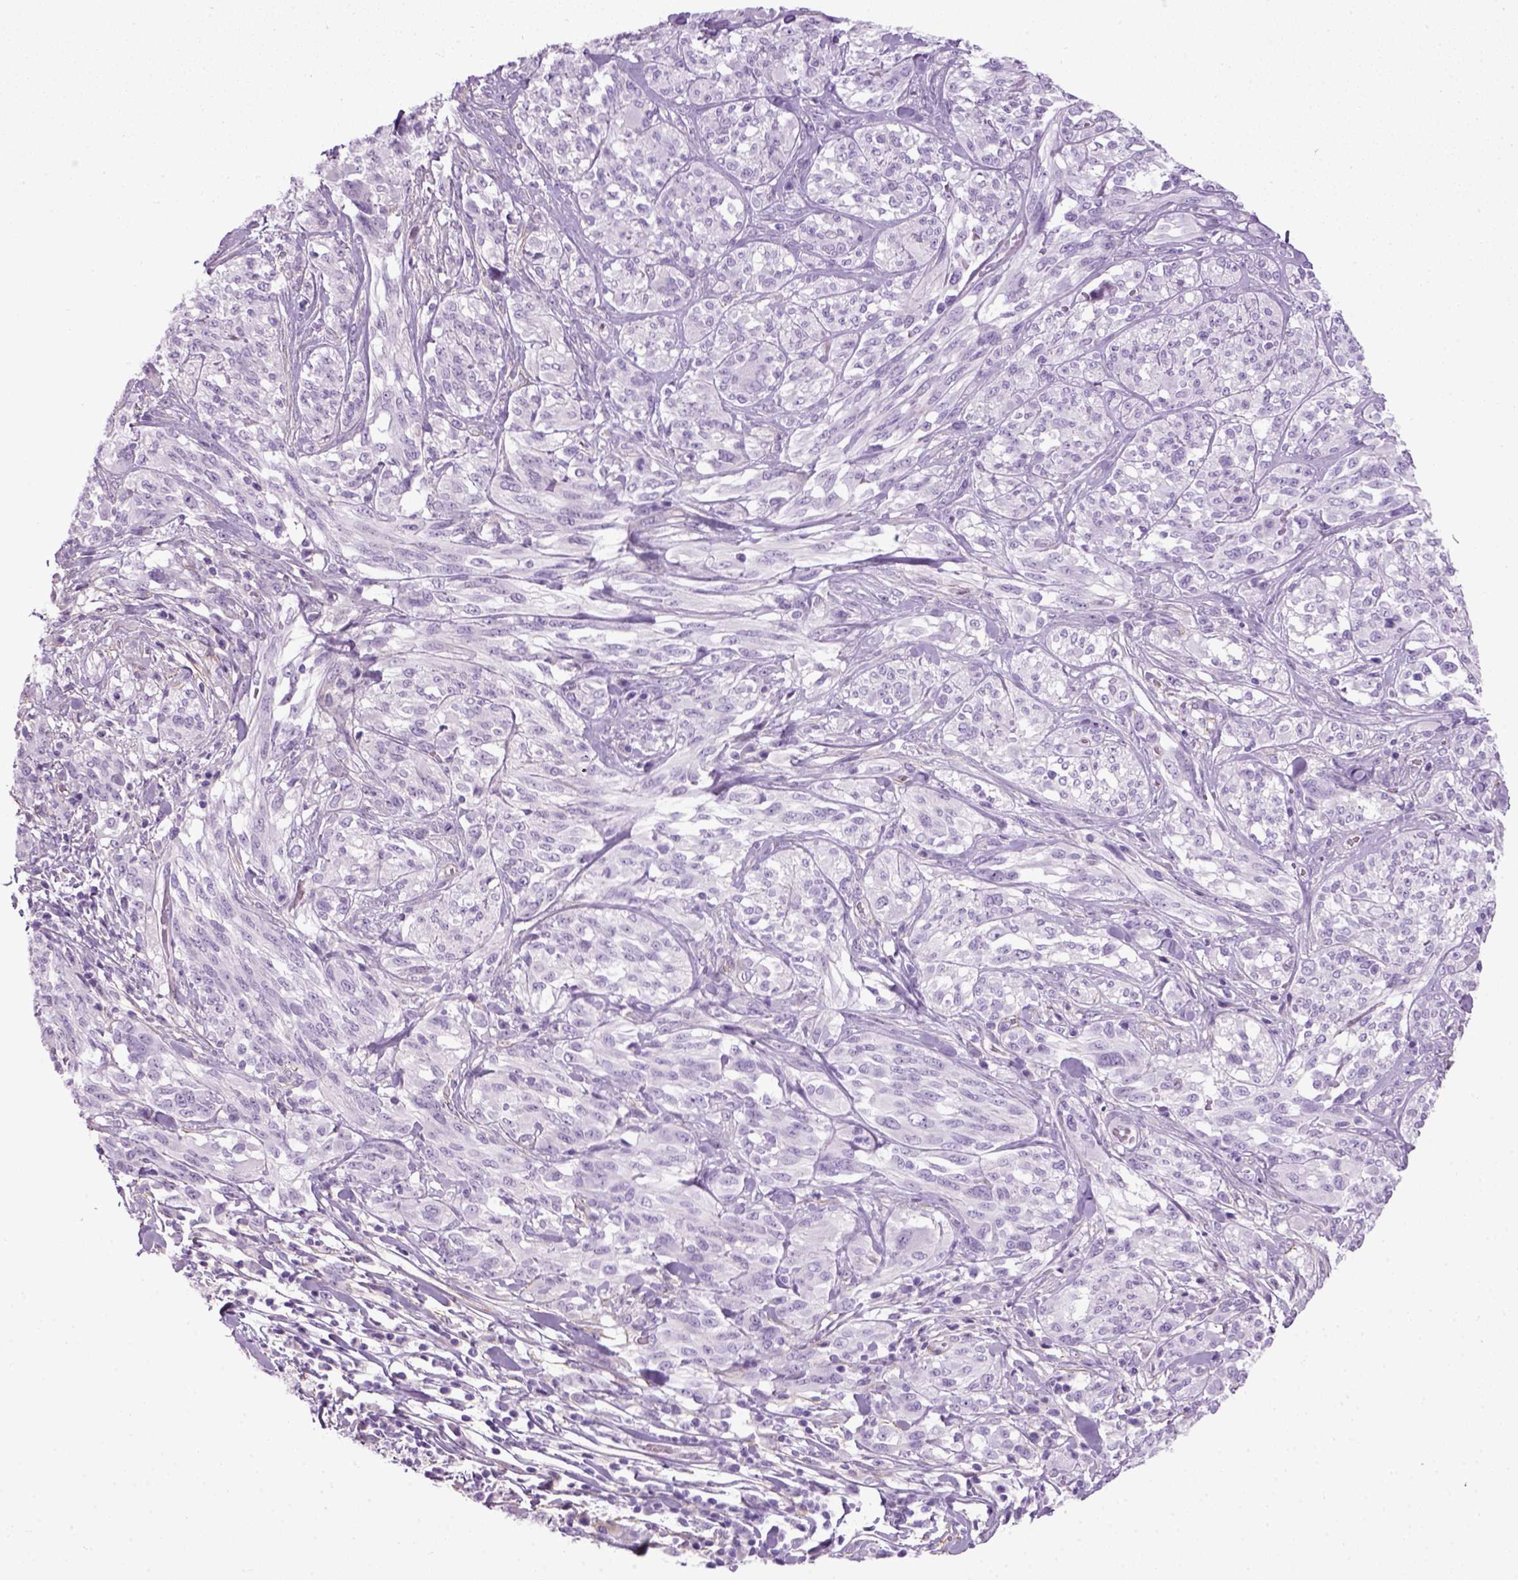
{"staining": {"intensity": "negative", "quantity": "none", "location": "none"}, "tissue": "melanoma", "cell_type": "Tumor cells", "image_type": "cancer", "snomed": [{"axis": "morphology", "description": "Malignant melanoma, NOS"}, {"axis": "topography", "description": "Skin"}], "caption": "A histopathology image of human malignant melanoma is negative for staining in tumor cells. (IHC, brightfield microscopy, high magnification).", "gene": "FAM161A", "patient": {"sex": "female", "age": 91}}